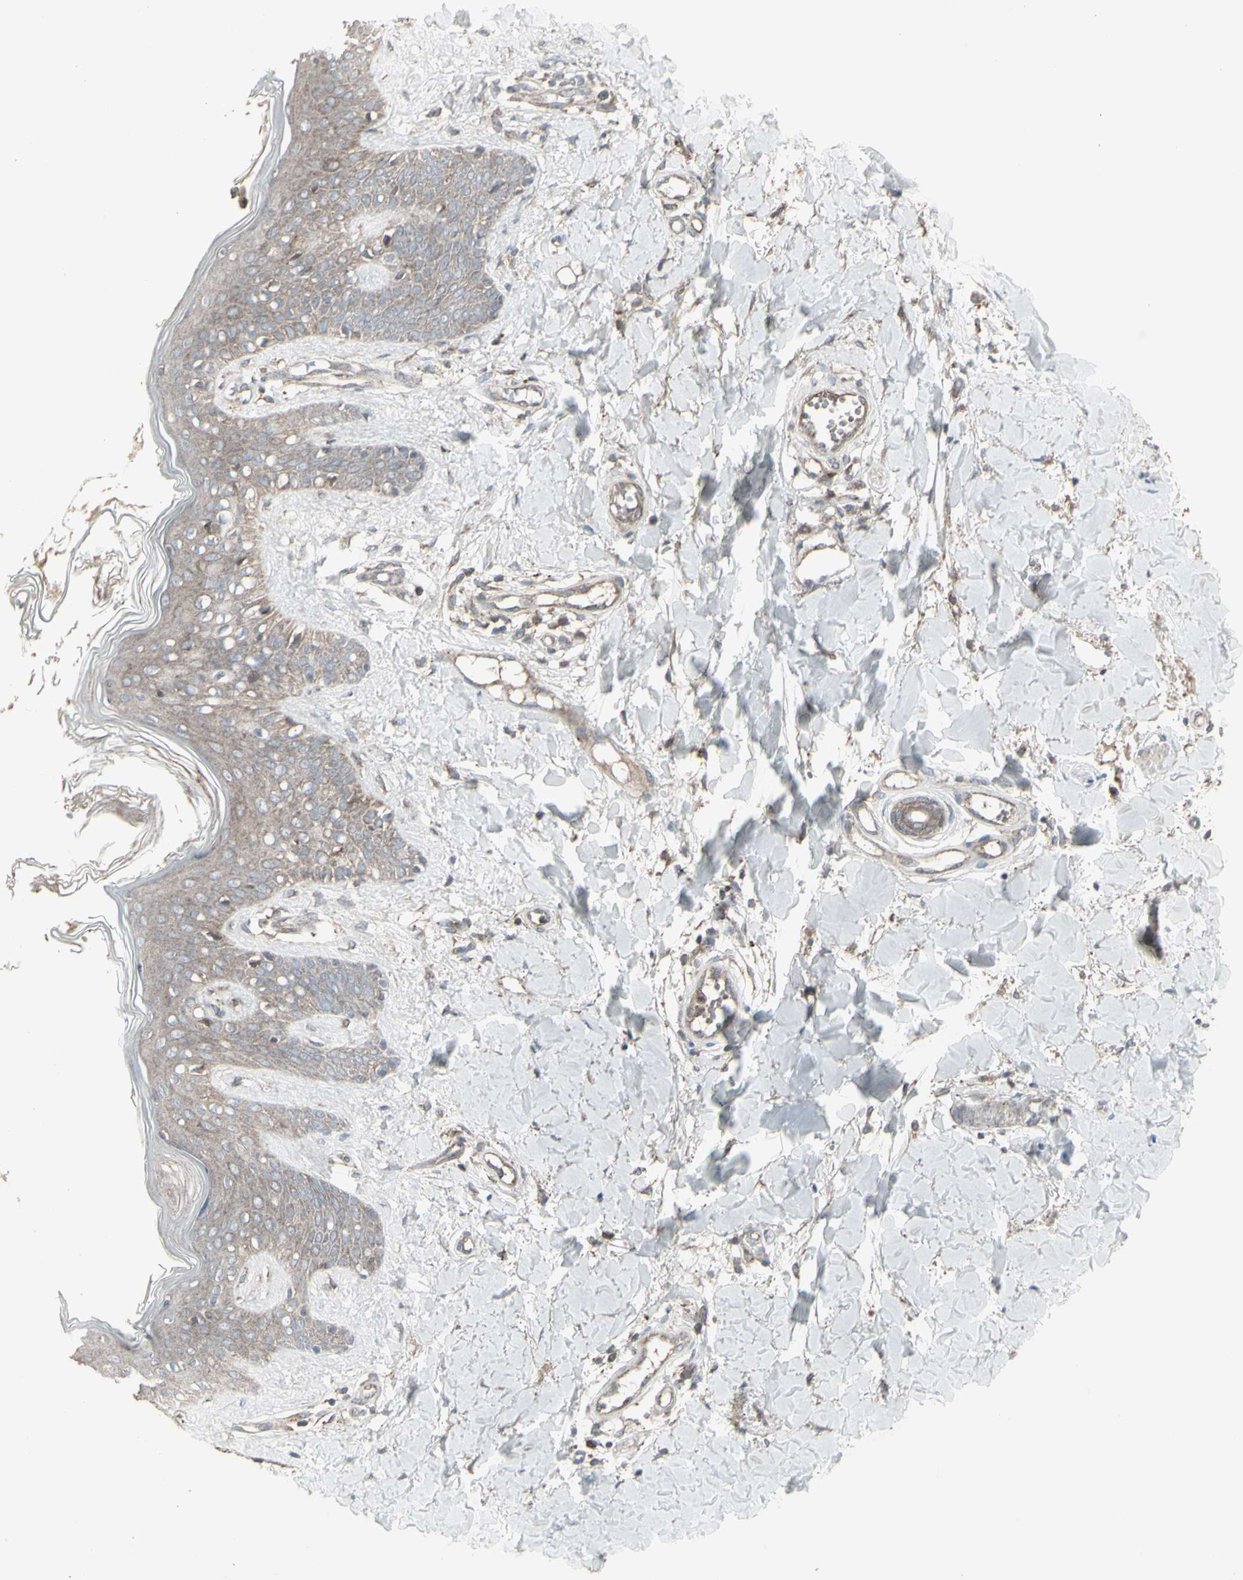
{"staining": {"intensity": "moderate", "quantity": ">75%", "location": "cytoplasmic/membranous"}, "tissue": "skin", "cell_type": "Fibroblasts", "image_type": "normal", "snomed": [{"axis": "morphology", "description": "Normal tissue, NOS"}, {"axis": "topography", "description": "Skin"}], "caption": "A micrograph showing moderate cytoplasmic/membranous expression in approximately >75% of fibroblasts in benign skin, as visualized by brown immunohistochemical staining.", "gene": "RNASEL", "patient": {"sex": "male", "age": 16}}